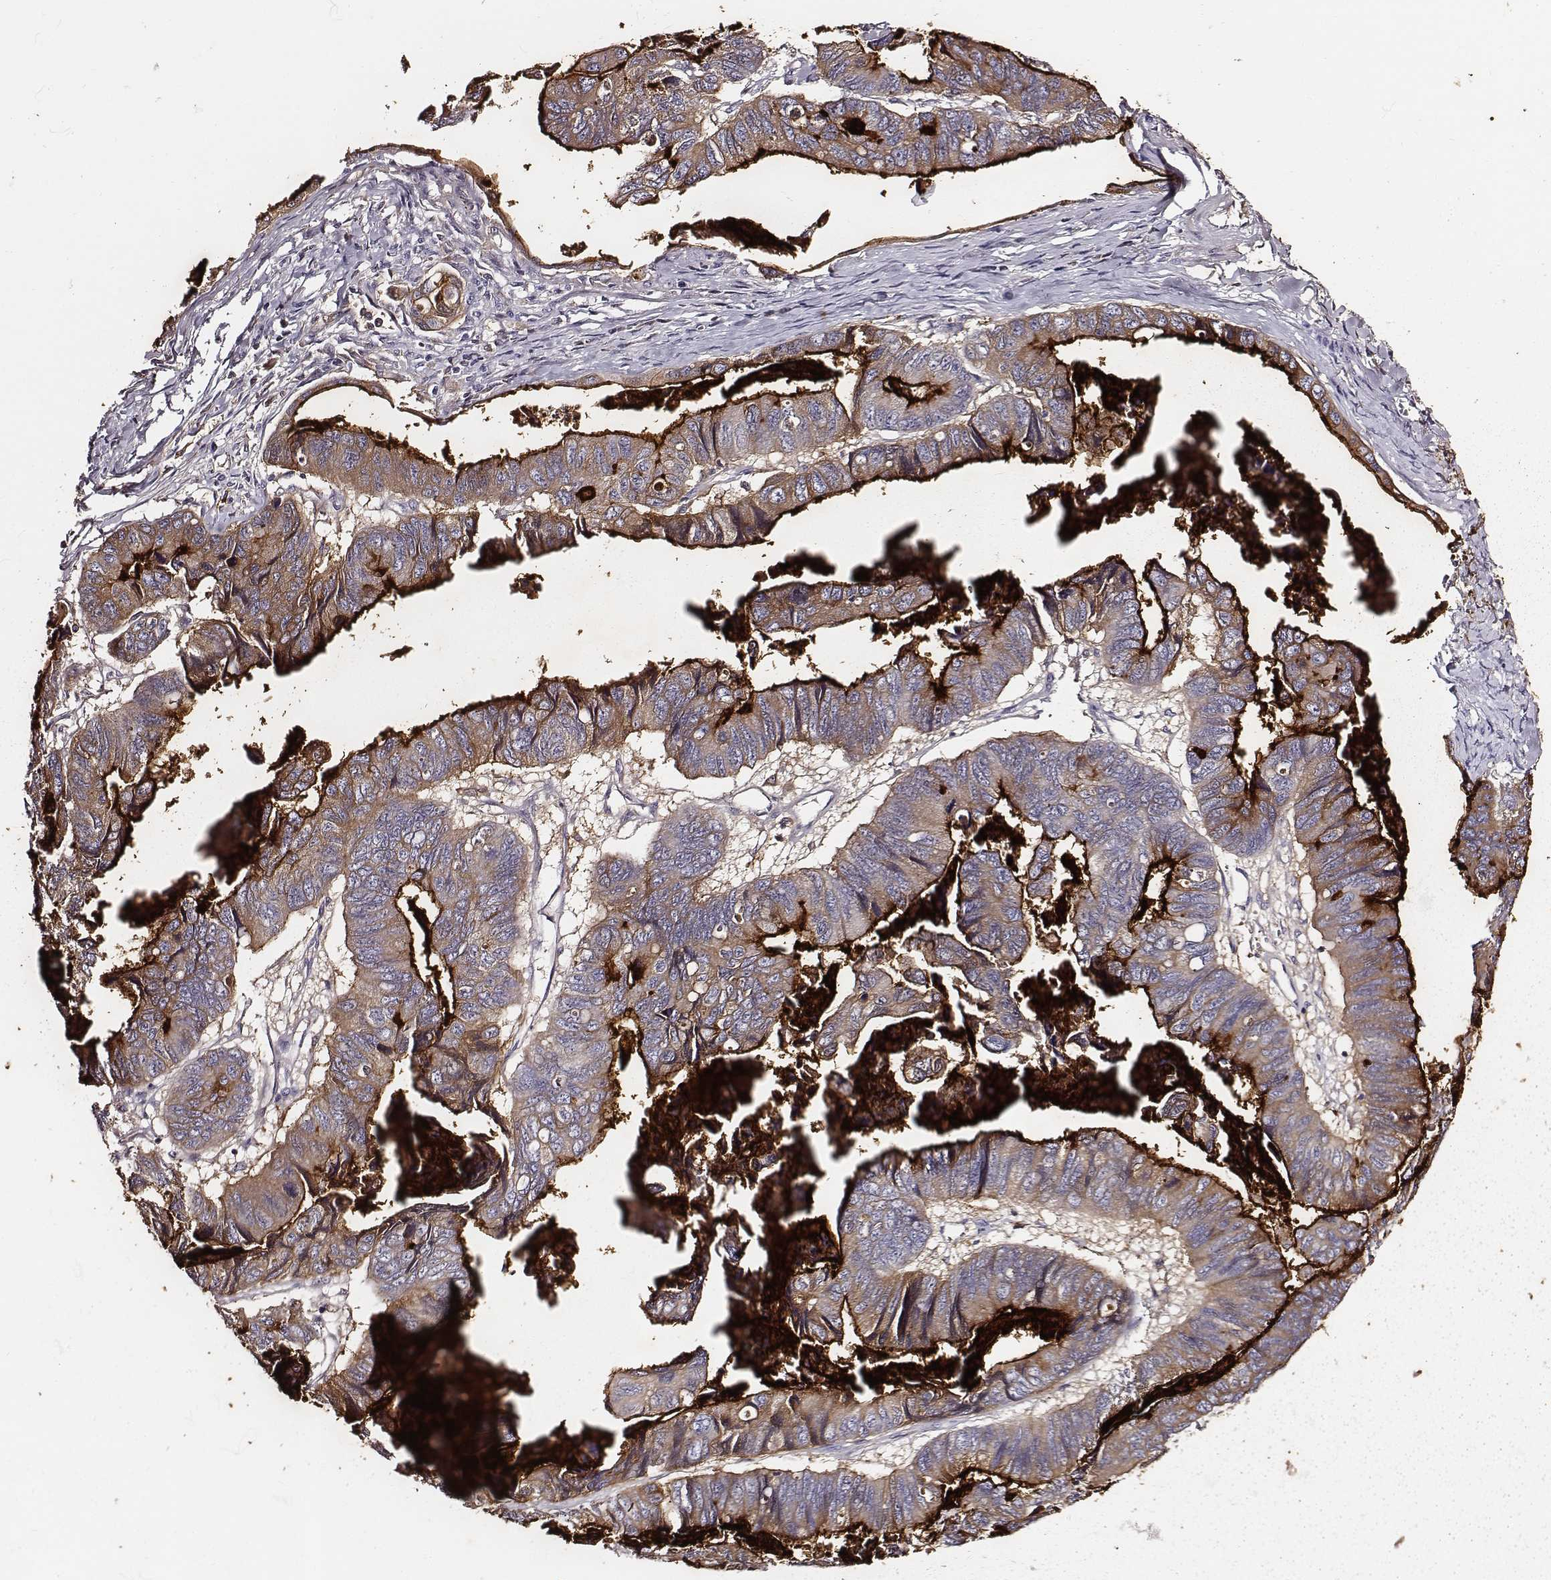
{"staining": {"intensity": "strong", "quantity": ">75%", "location": "cytoplasmic/membranous"}, "tissue": "stomach cancer", "cell_type": "Tumor cells", "image_type": "cancer", "snomed": [{"axis": "morphology", "description": "Adenocarcinoma, NOS"}, {"axis": "topography", "description": "Stomach, lower"}], "caption": "Immunohistochemical staining of human stomach cancer reveals strong cytoplasmic/membranous protein expression in about >75% of tumor cells.", "gene": "DPEP1", "patient": {"sex": "male", "age": 77}}